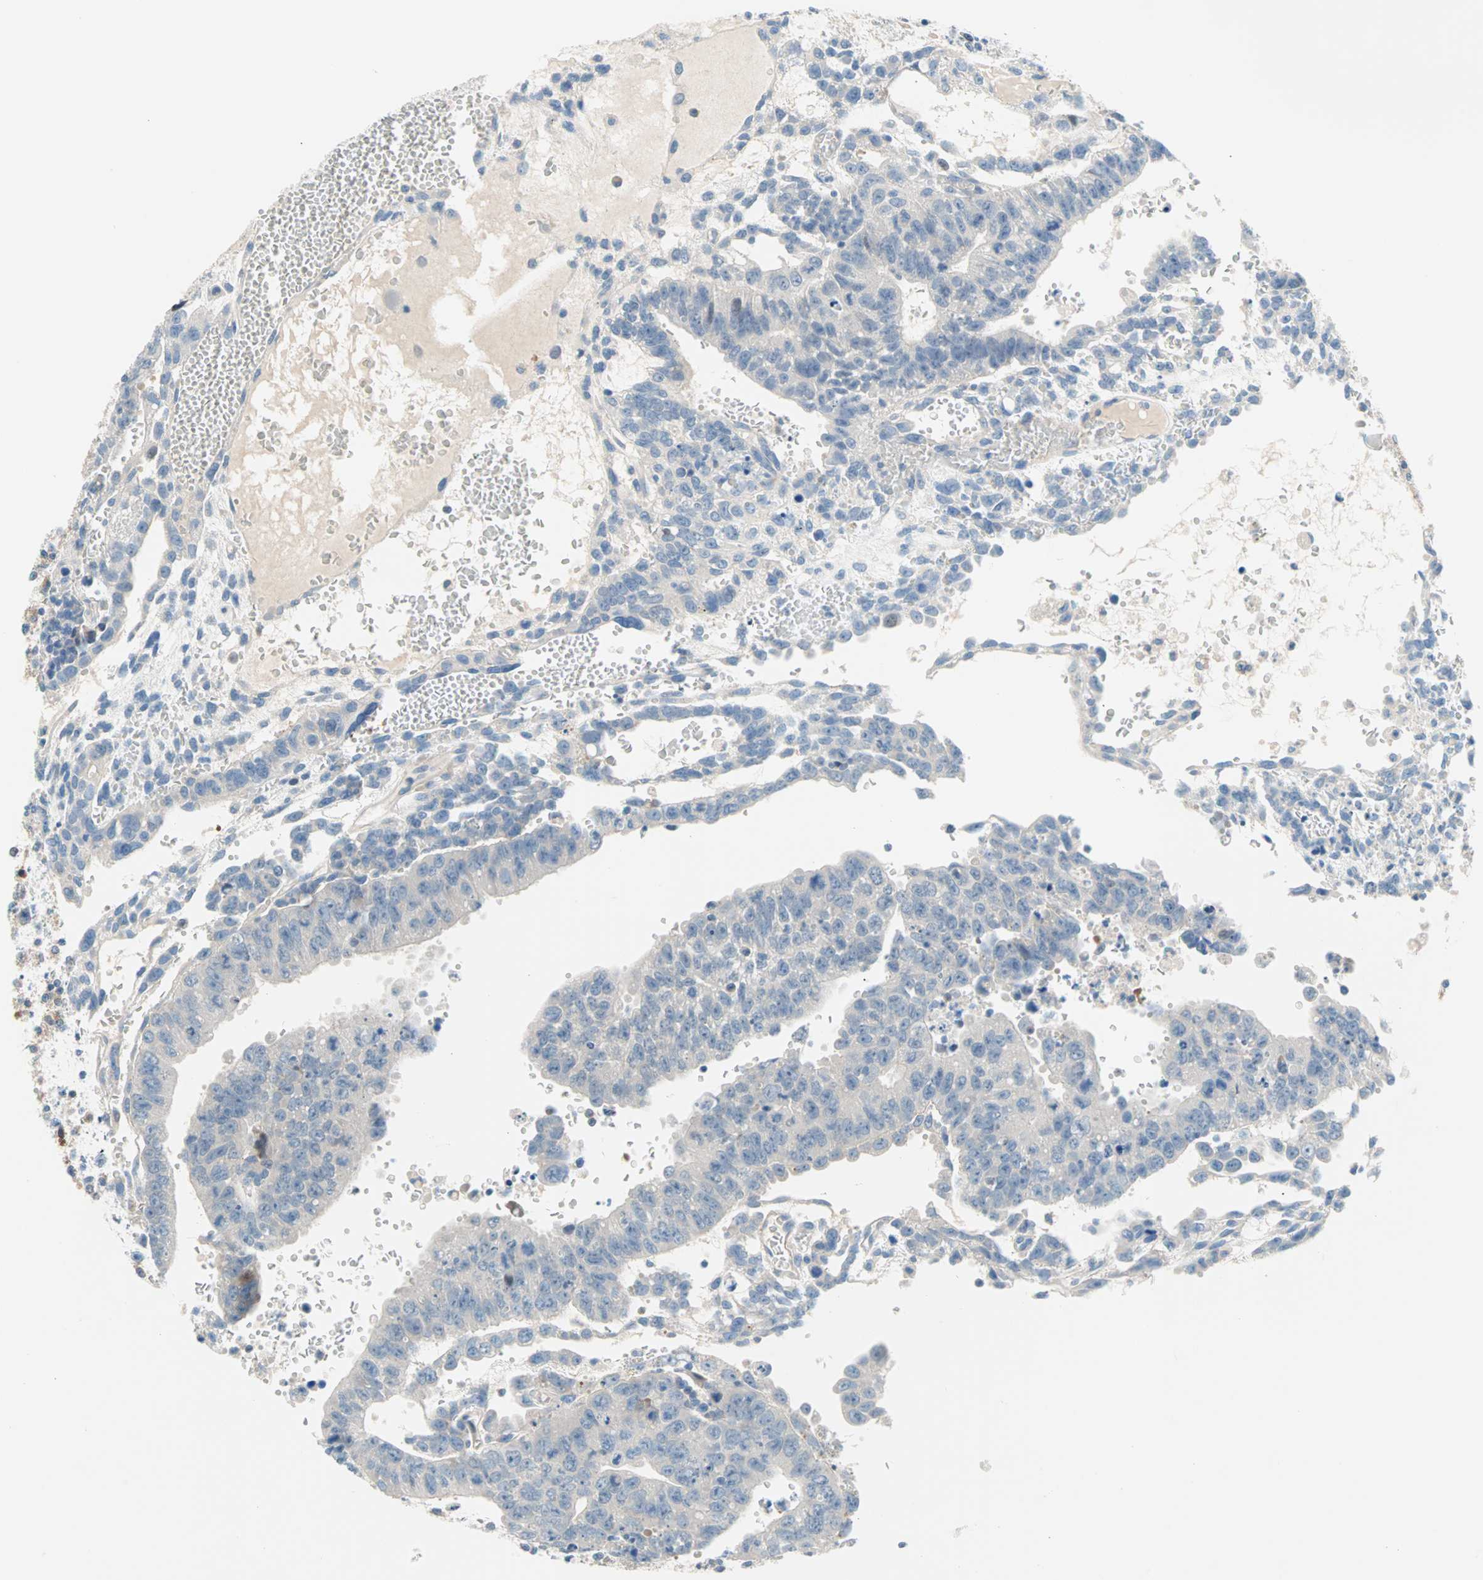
{"staining": {"intensity": "negative", "quantity": "none", "location": "none"}, "tissue": "testis cancer", "cell_type": "Tumor cells", "image_type": "cancer", "snomed": [{"axis": "morphology", "description": "Seminoma, NOS"}, {"axis": "morphology", "description": "Carcinoma, Embryonal, NOS"}, {"axis": "topography", "description": "Testis"}], "caption": "This is an immunohistochemistry image of human testis cancer (embryonal carcinoma). There is no expression in tumor cells.", "gene": "TMEM163", "patient": {"sex": "male", "age": 52}}